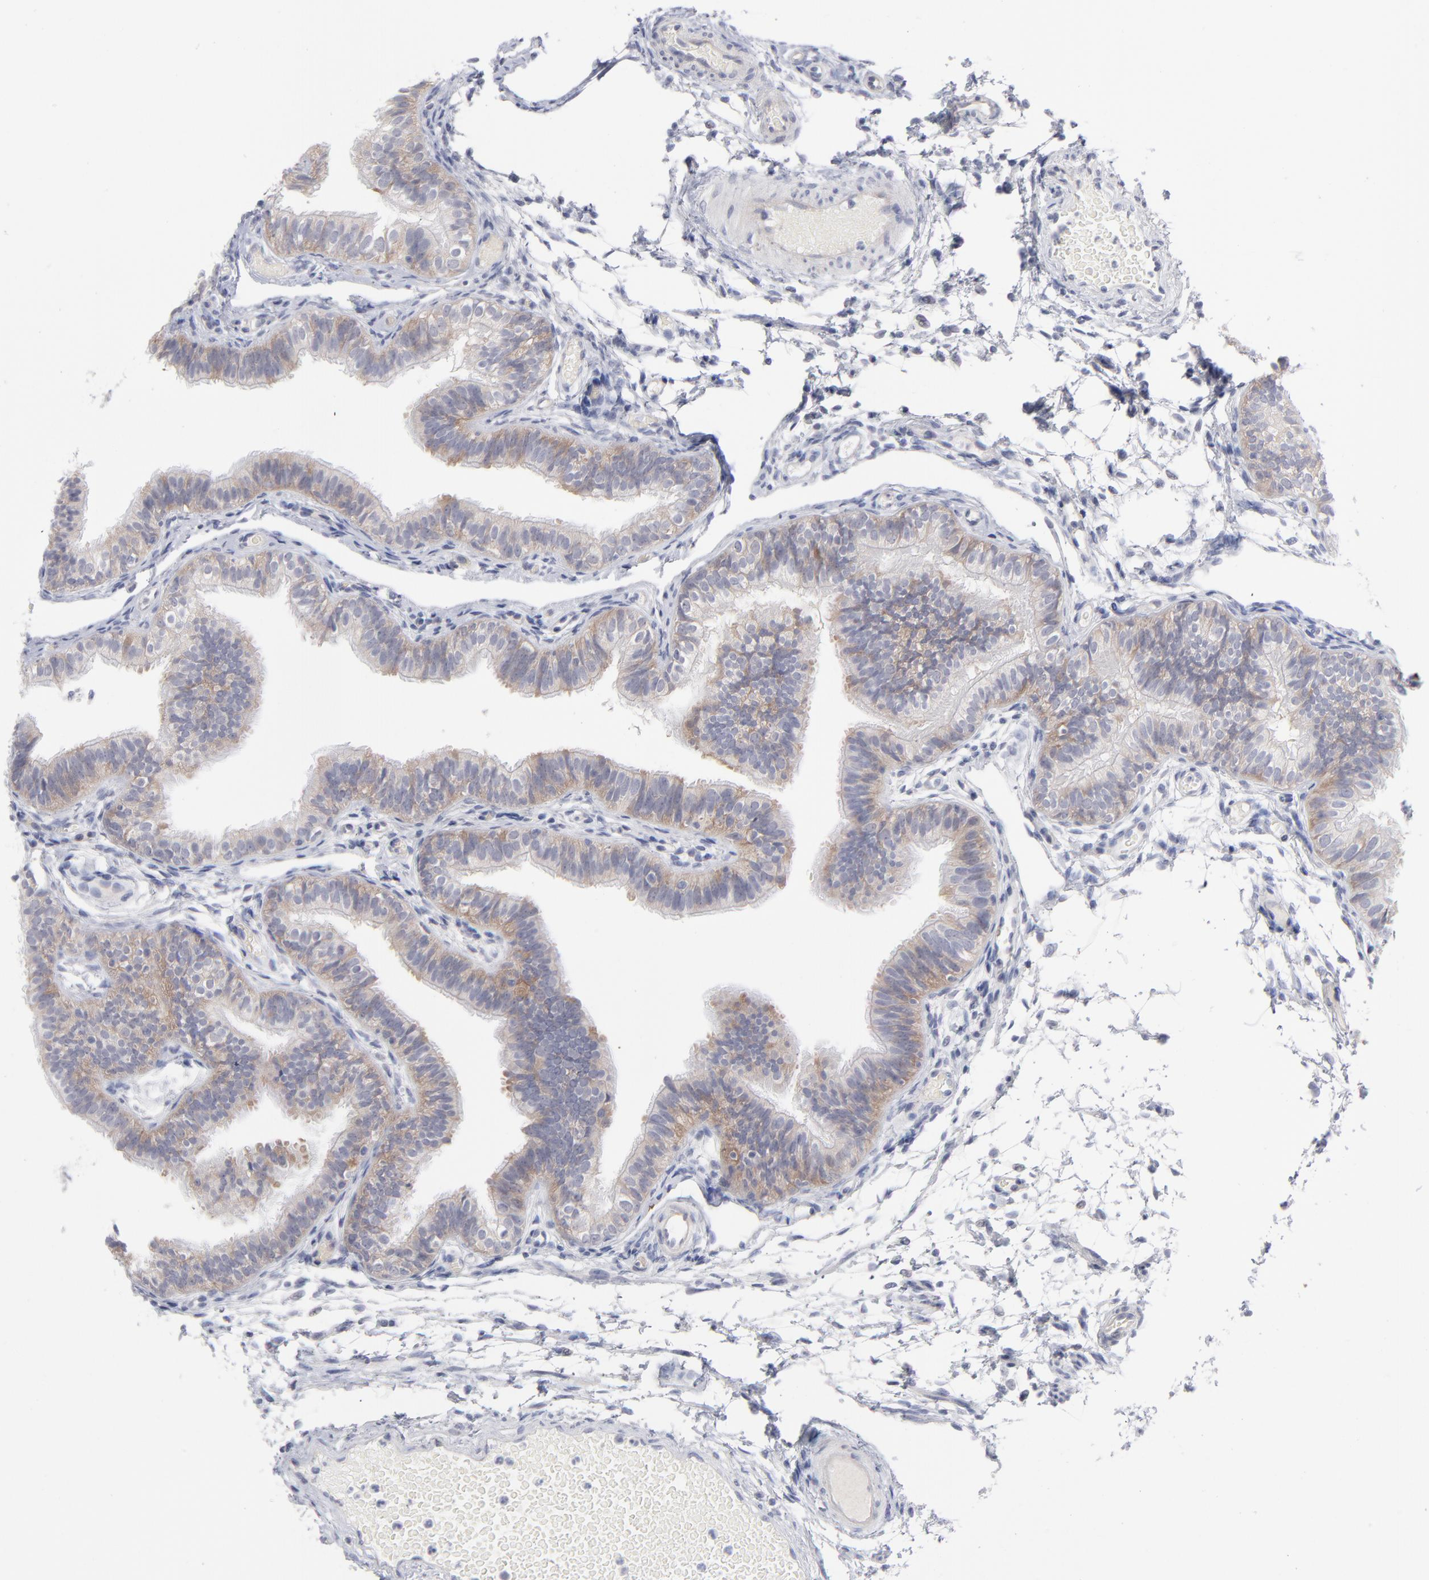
{"staining": {"intensity": "weak", "quantity": ">75%", "location": "cytoplasmic/membranous"}, "tissue": "fallopian tube", "cell_type": "Glandular cells", "image_type": "normal", "snomed": [{"axis": "morphology", "description": "Normal tissue, NOS"}, {"axis": "morphology", "description": "Dermoid, NOS"}, {"axis": "topography", "description": "Fallopian tube"}], "caption": "Immunohistochemical staining of benign fallopian tube reveals weak cytoplasmic/membranous protein expression in approximately >75% of glandular cells. (IHC, brightfield microscopy, high magnification).", "gene": "RPS24", "patient": {"sex": "female", "age": 33}}